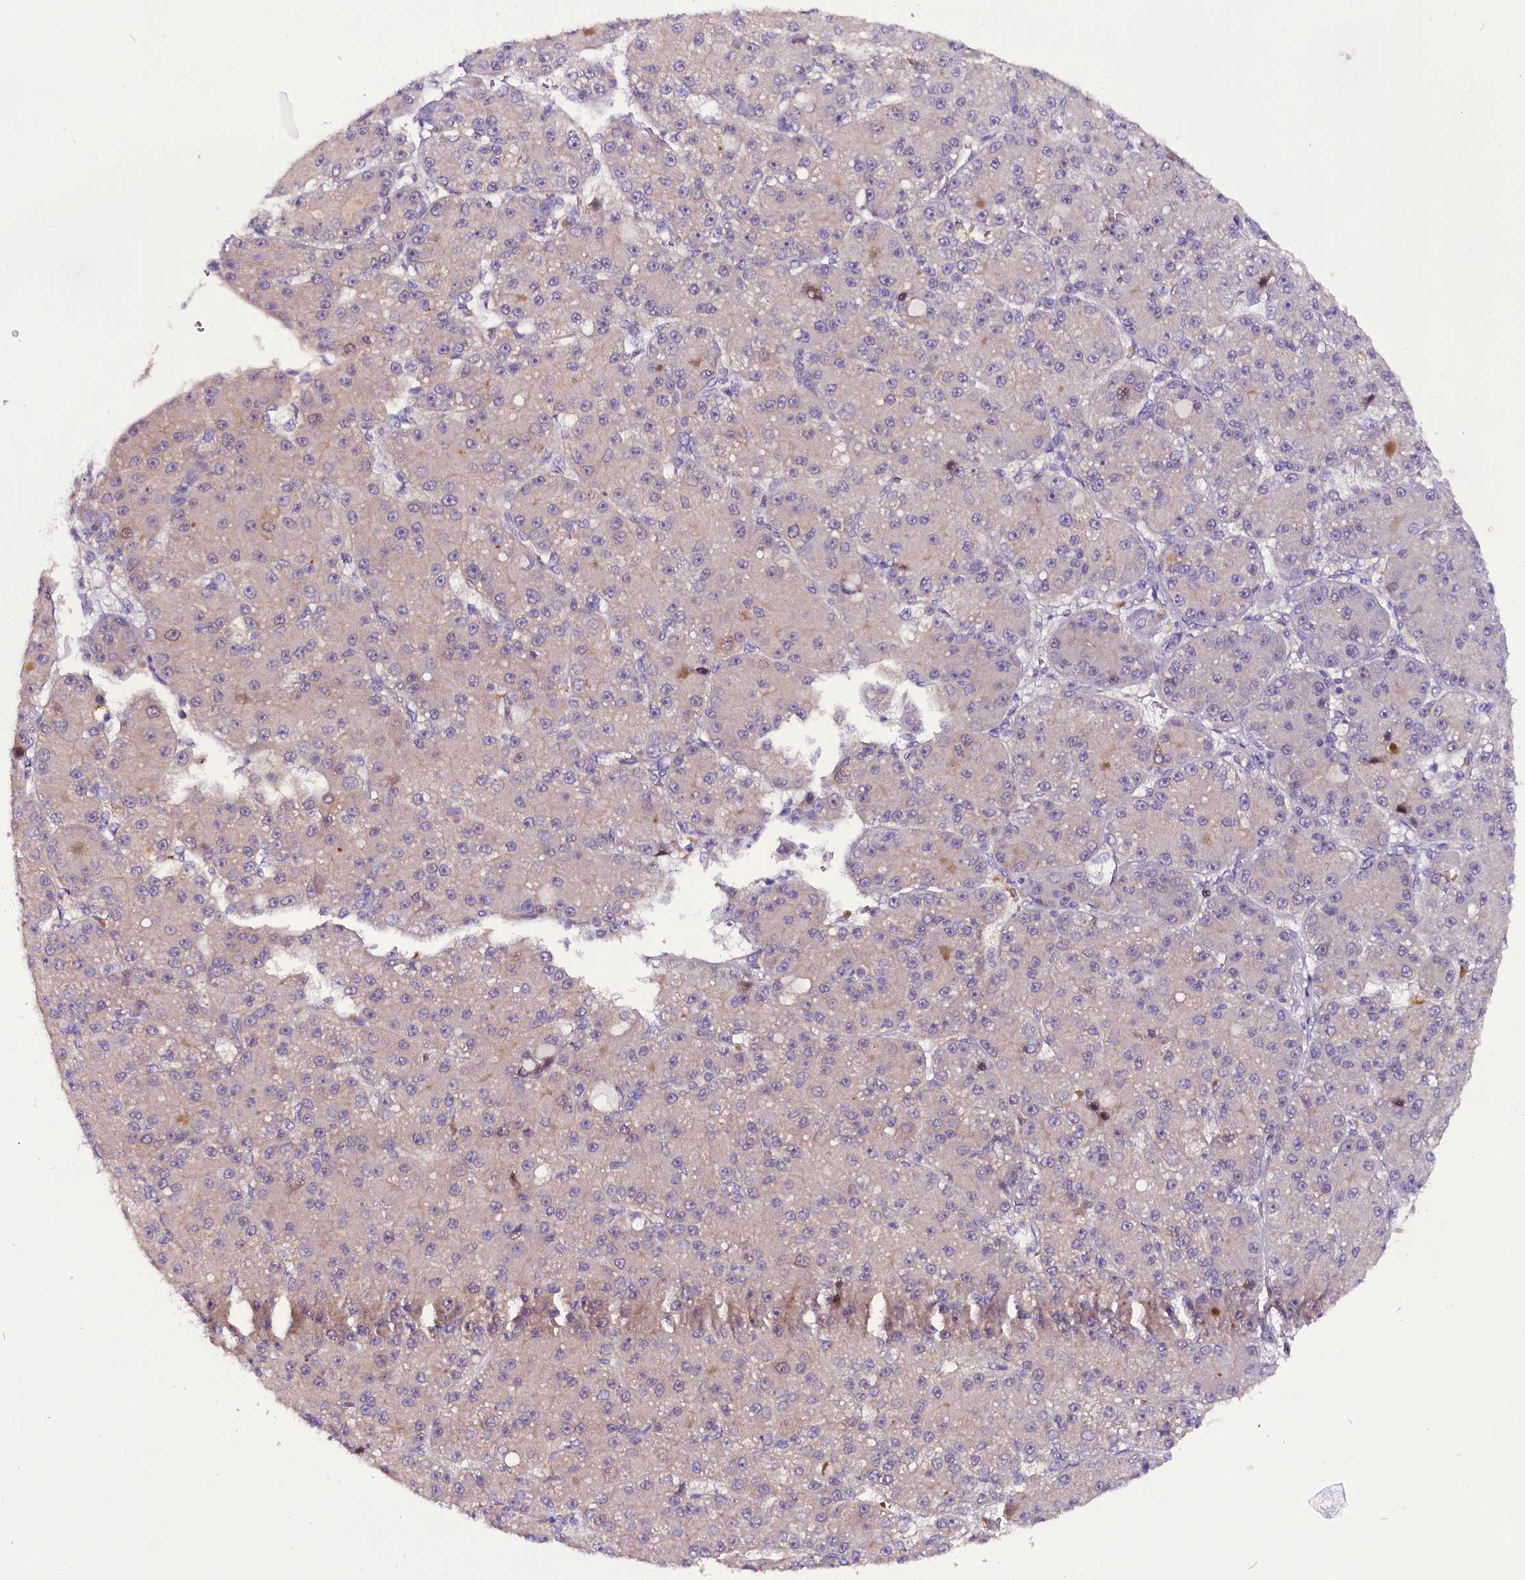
{"staining": {"intensity": "negative", "quantity": "none", "location": "none"}, "tissue": "liver cancer", "cell_type": "Tumor cells", "image_type": "cancer", "snomed": [{"axis": "morphology", "description": "Carcinoma, Hepatocellular, NOS"}, {"axis": "topography", "description": "Liver"}], "caption": "Immunohistochemistry (IHC) of liver cancer (hepatocellular carcinoma) exhibits no staining in tumor cells.", "gene": "C9orf40", "patient": {"sex": "male", "age": 67}}